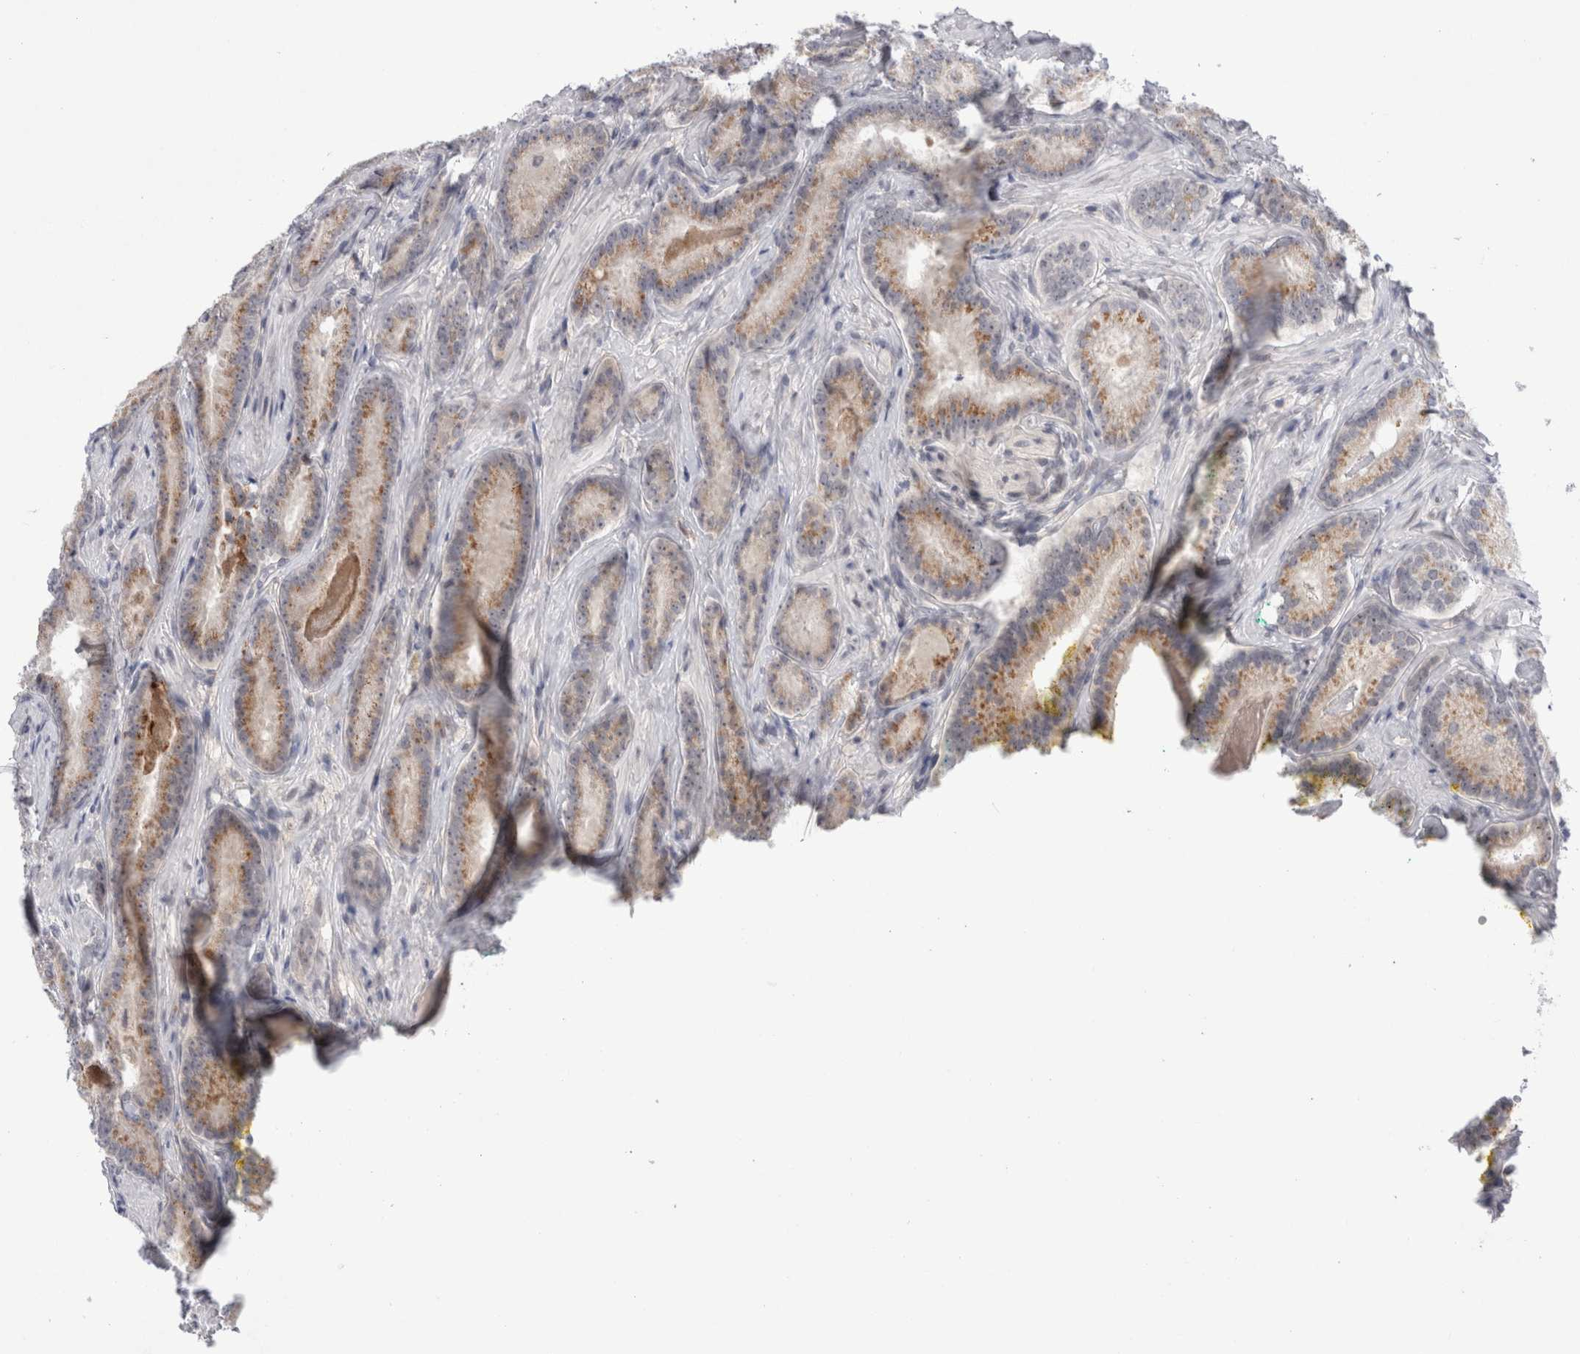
{"staining": {"intensity": "moderate", "quantity": ">75%", "location": "cytoplasmic/membranous"}, "tissue": "prostate cancer", "cell_type": "Tumor cells", "image_type": "cancer", "snomed": [{"axis": "morphology", "description": "Adenocarcinoma, Low grade"}, {"axis": "topography", "description": "Prostate"}], "caption": "Approximately >75% of tumor cells in human prostate cancer (adenocarcinoma (low-grade)) display moderate cytoplasmic/membranous protein expression as visualized by brown immunohistochemical staining.", "gene": "CERS5", "patient": {"sex": "male", "age": 51}}